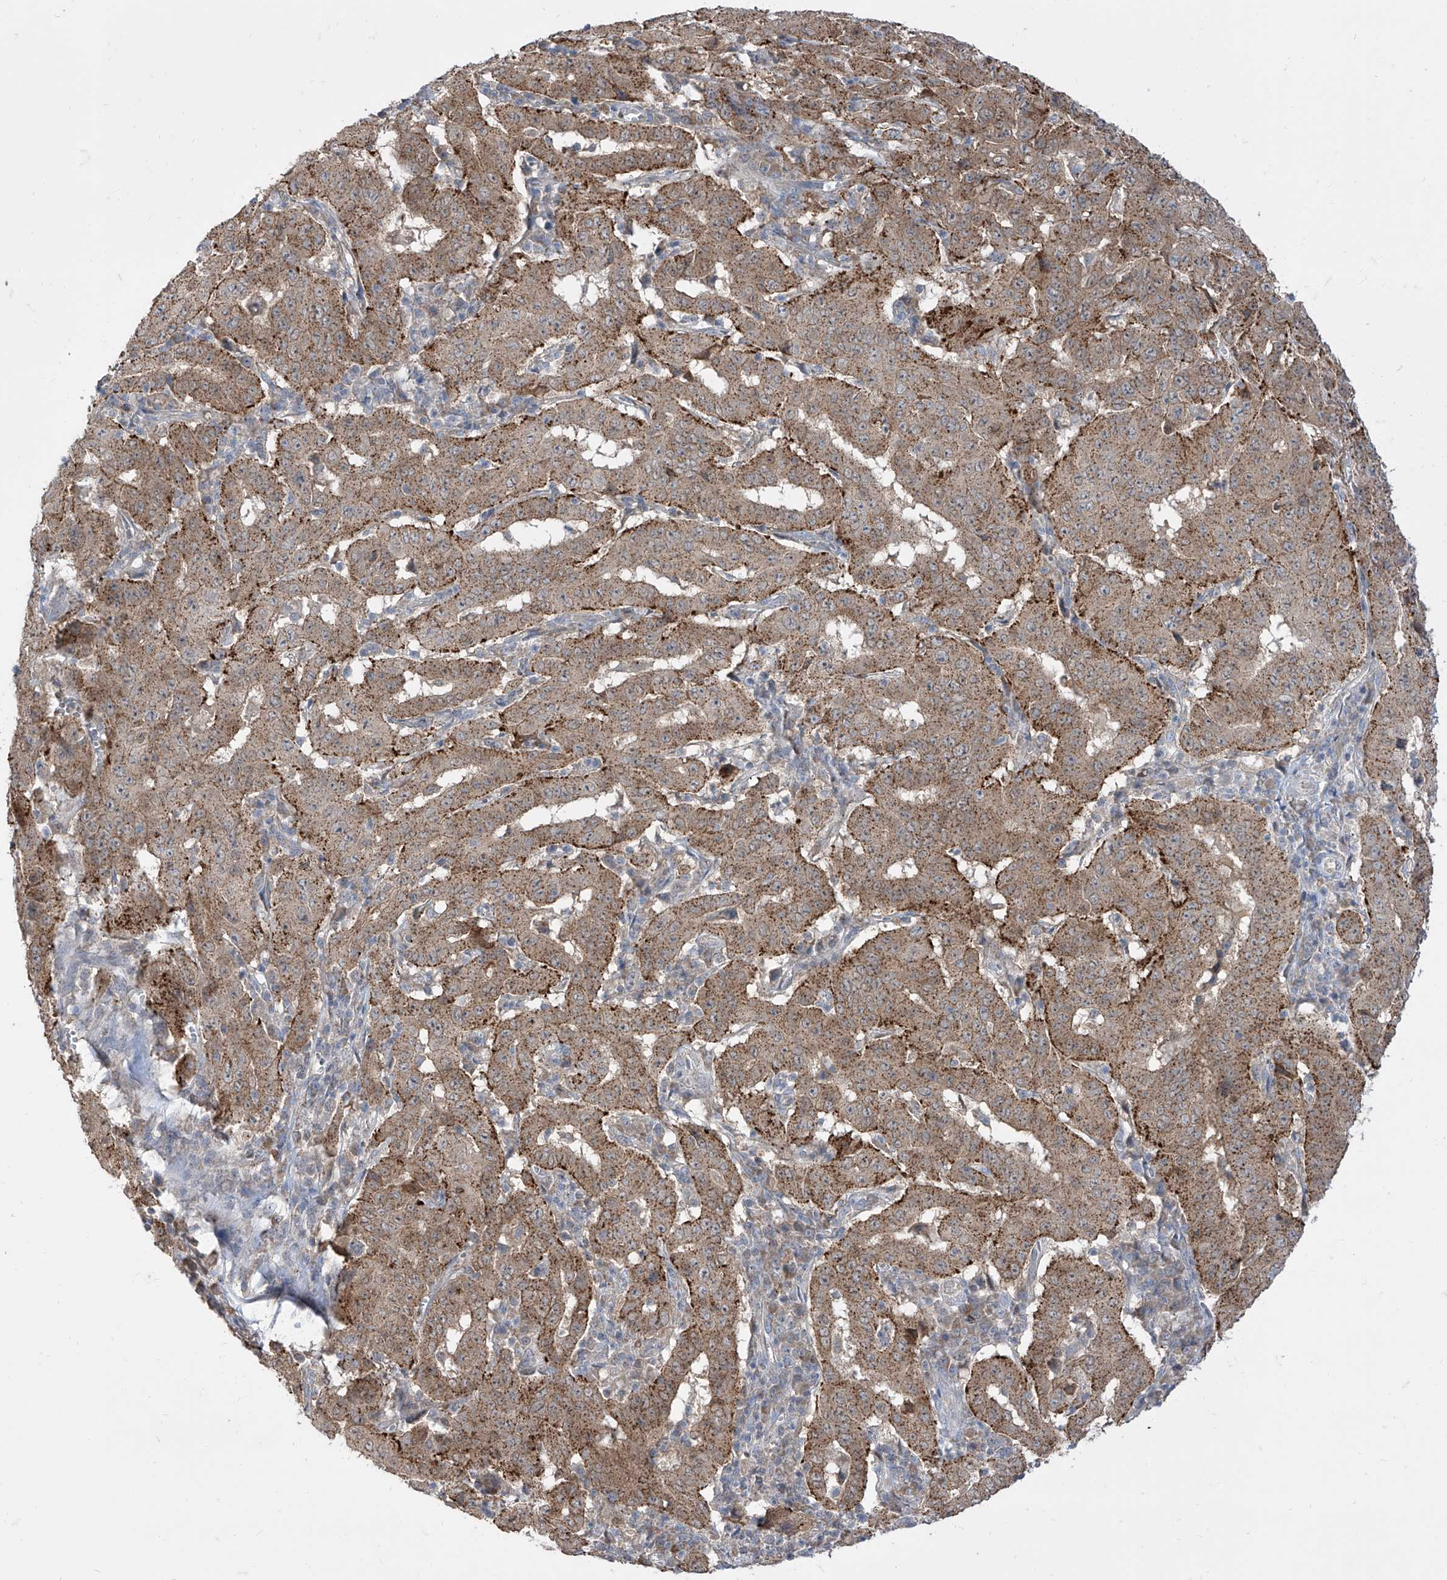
{"staining": {"intensity": "moderate", "quantity": ">75%", "location": "cytoplasmic/membranous"}, "tissue": "pancreatic cancer", "cell_type": "Tumor cells", "image_type": "cancer", "snomed": [{"axis": "morphology", "description": "Adenocarcinoma, NOS"}, {"axis": "topography", "description": "Pancreas"}], "caption": "Adenocarcinoma (pancreatic) stained with DAB (3,3'-diaminobenzidine) immunohistochemistry (IHC) demonstrates medium levels of moderate cytoplasmic/membranous staining in approximately >75% of tumor cells.", "gene": "BROX", "patient": {"sex": "male", "age": 63}}